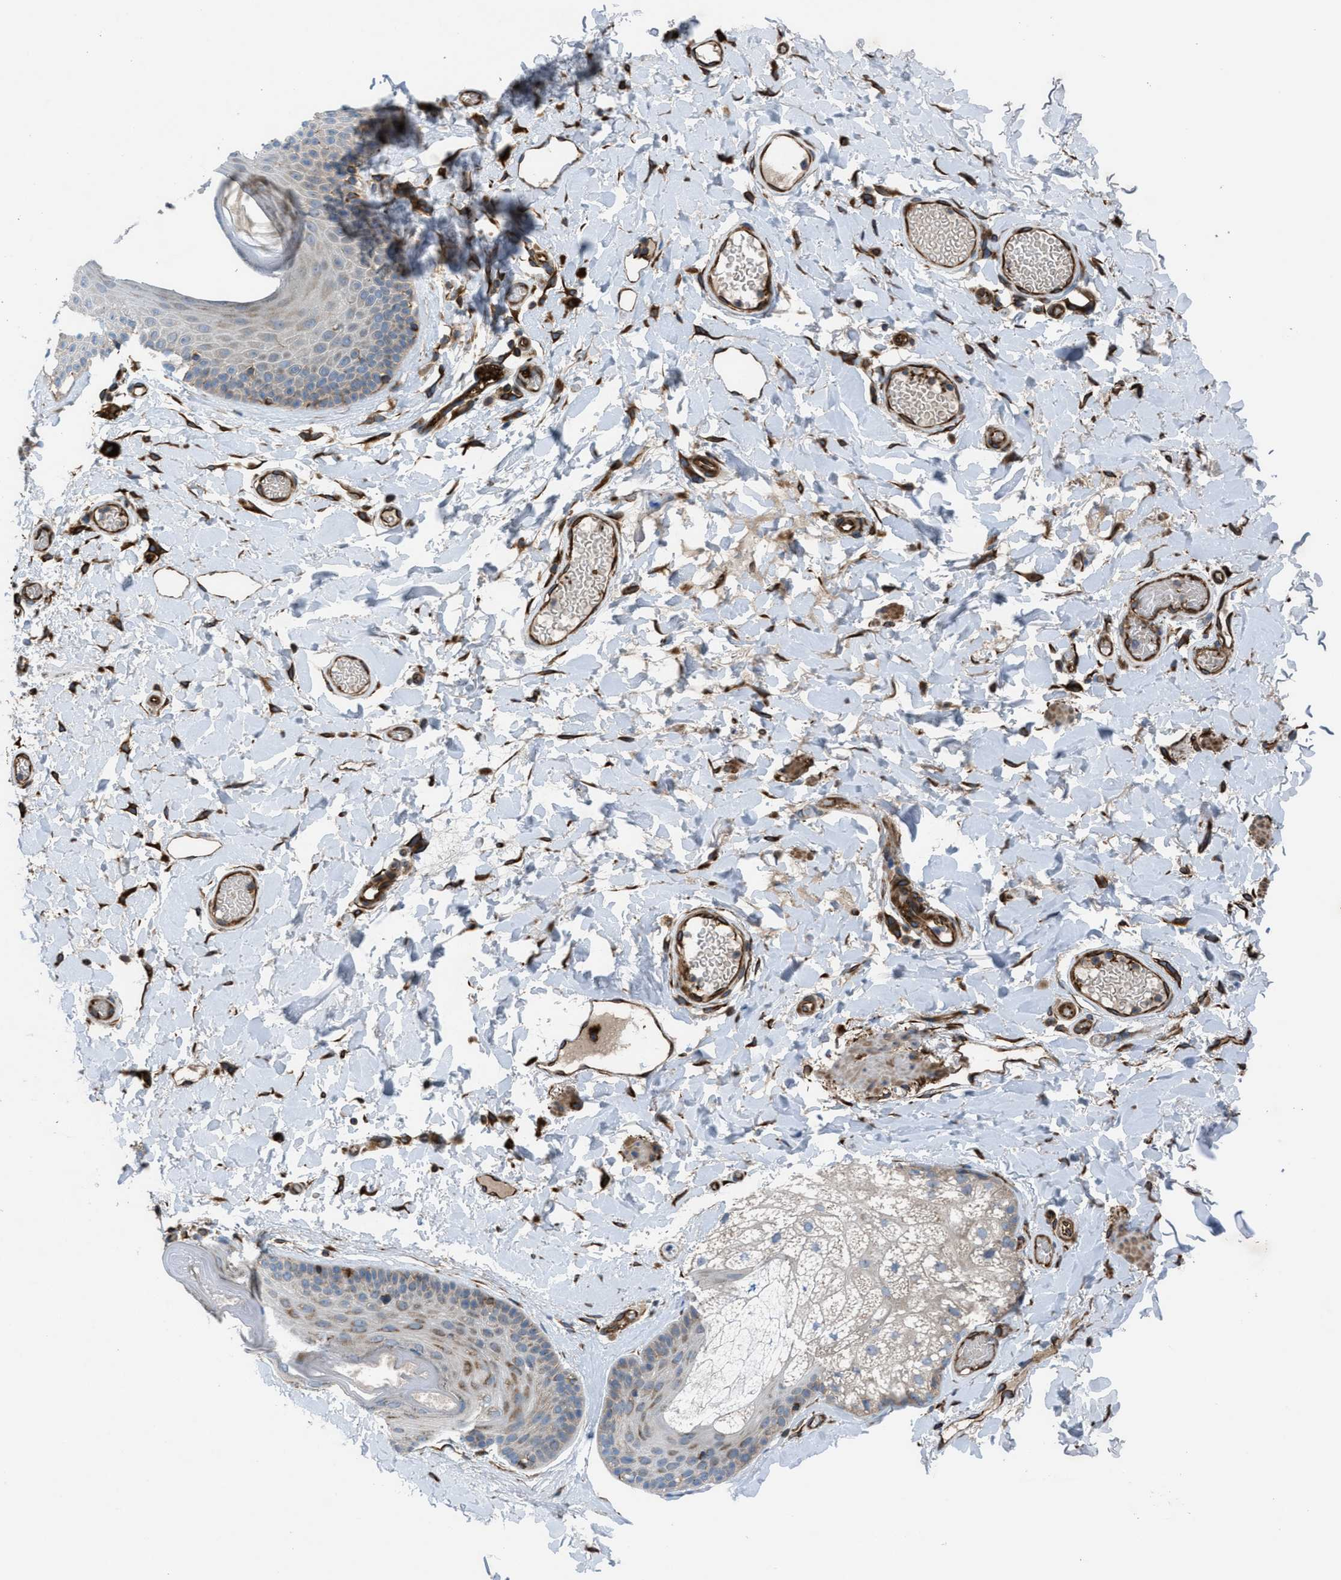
{"staining": {"intensity": "weak", "quantity": "<25%", "location": "cytoplasmic/membranous"}, "tissue": "skin", "cell_type": "Epidermal cells", "image_type": "normal", "snomed": [{"axis": "morphology", "description": "Normal tissue, NOS"}, {"axis": "topography", "description": "Vulva"}], "caption": "The photomicrograph reveals no staining of epidermal cells in unremarkable skin. (Immunohistochemistry (ihc), brightfield microscopy, high magnification).", "gene": "SLC6A9", "patient": {"sex": "female", "age": 73}}